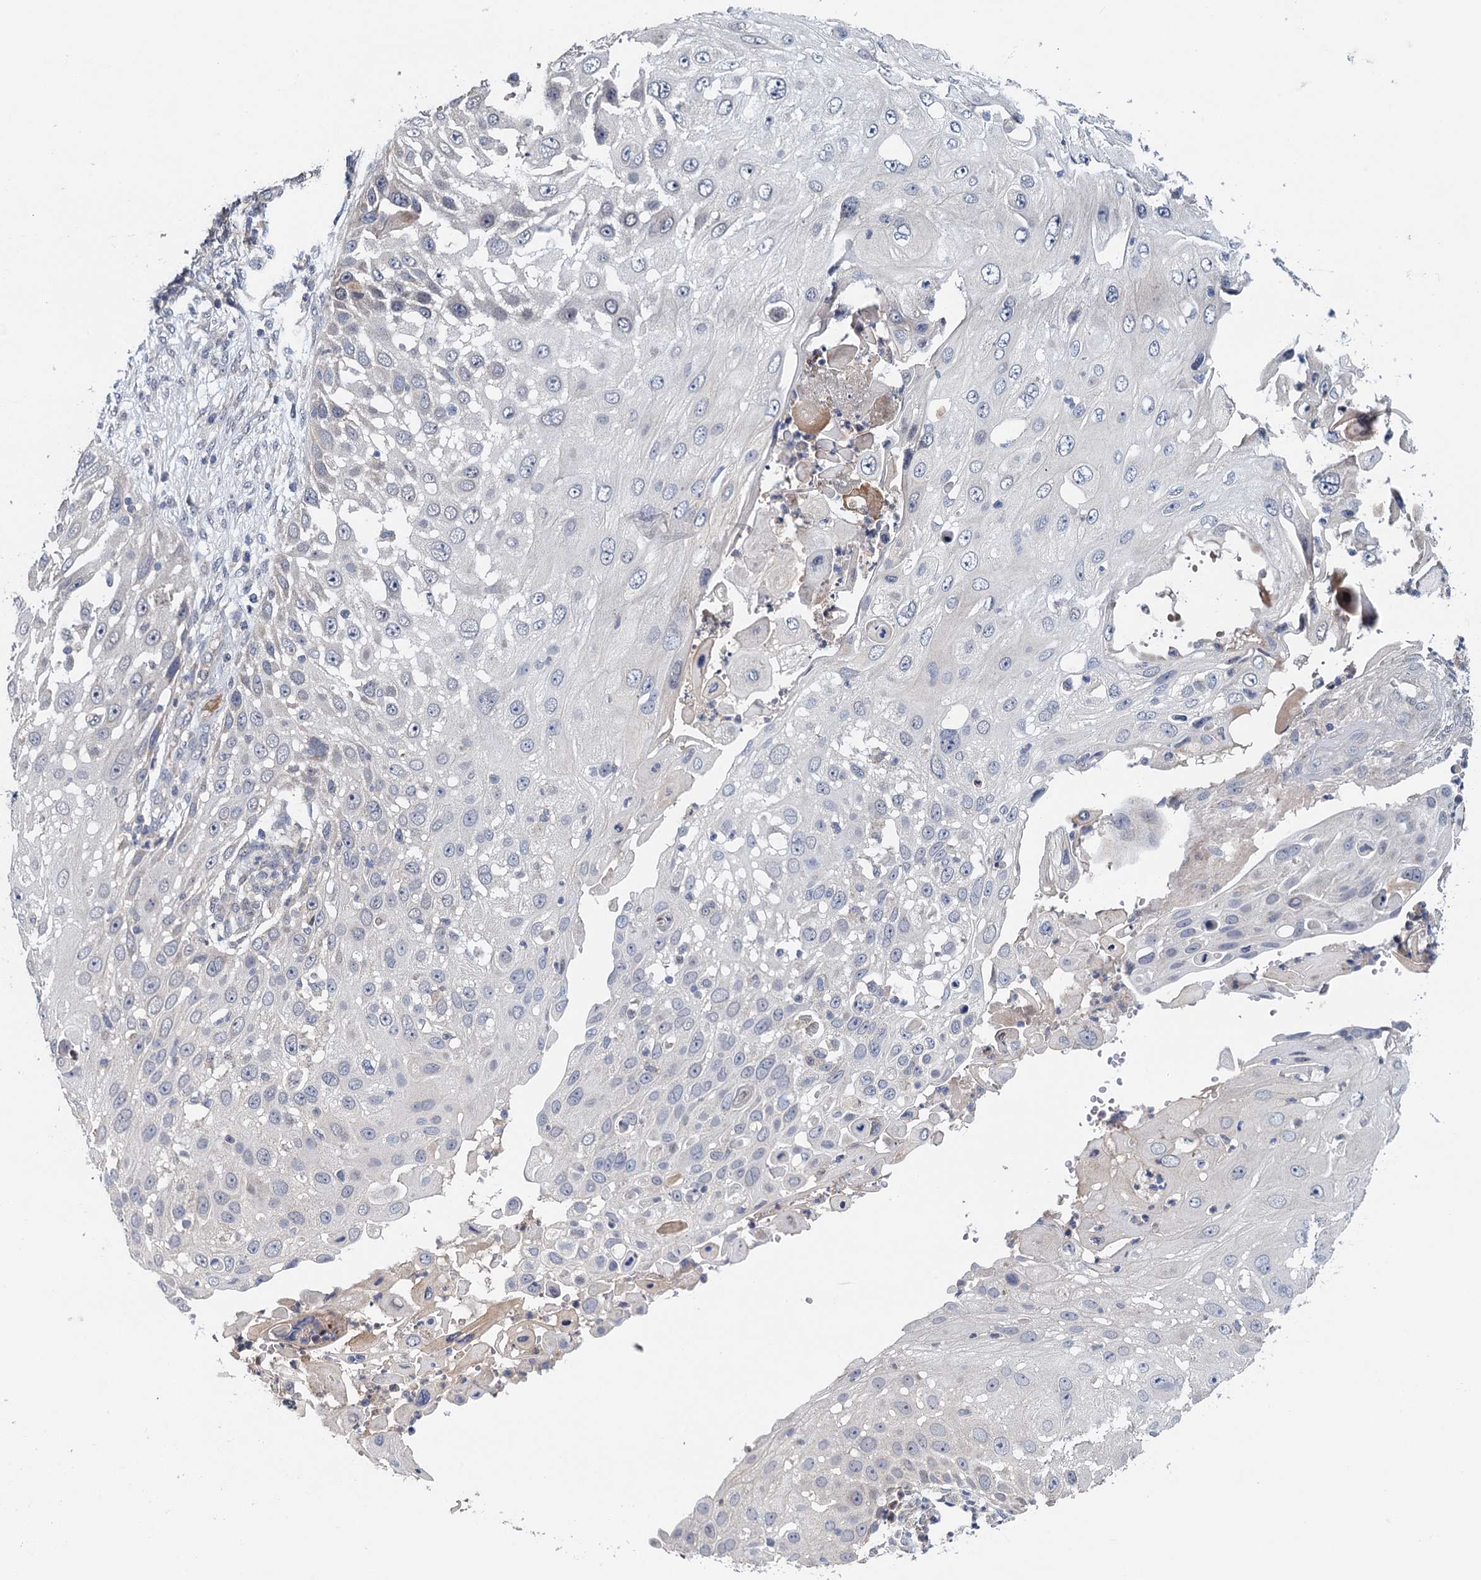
{"staining": {"intensity": "negative", "quantity": "none", "location": "none"}, "tissue": "skin cancer", "cell_type": "Tumor cells", "image_type": "cancer", "snomed": [{"axis": "morphology", "description": "Squamous cell carcinoma, NOS"}, {"axis": "topography", "description": "Skin"}], "caption": "A photomicrograph of skin cancer (squamous cell carcinoma) stained for a protein shows no brown staining in tumor cells. (DAB immunohistochemistry, high magnification).", "gene": "MDM1", "patient": {"sex": "female", "age": 44}}